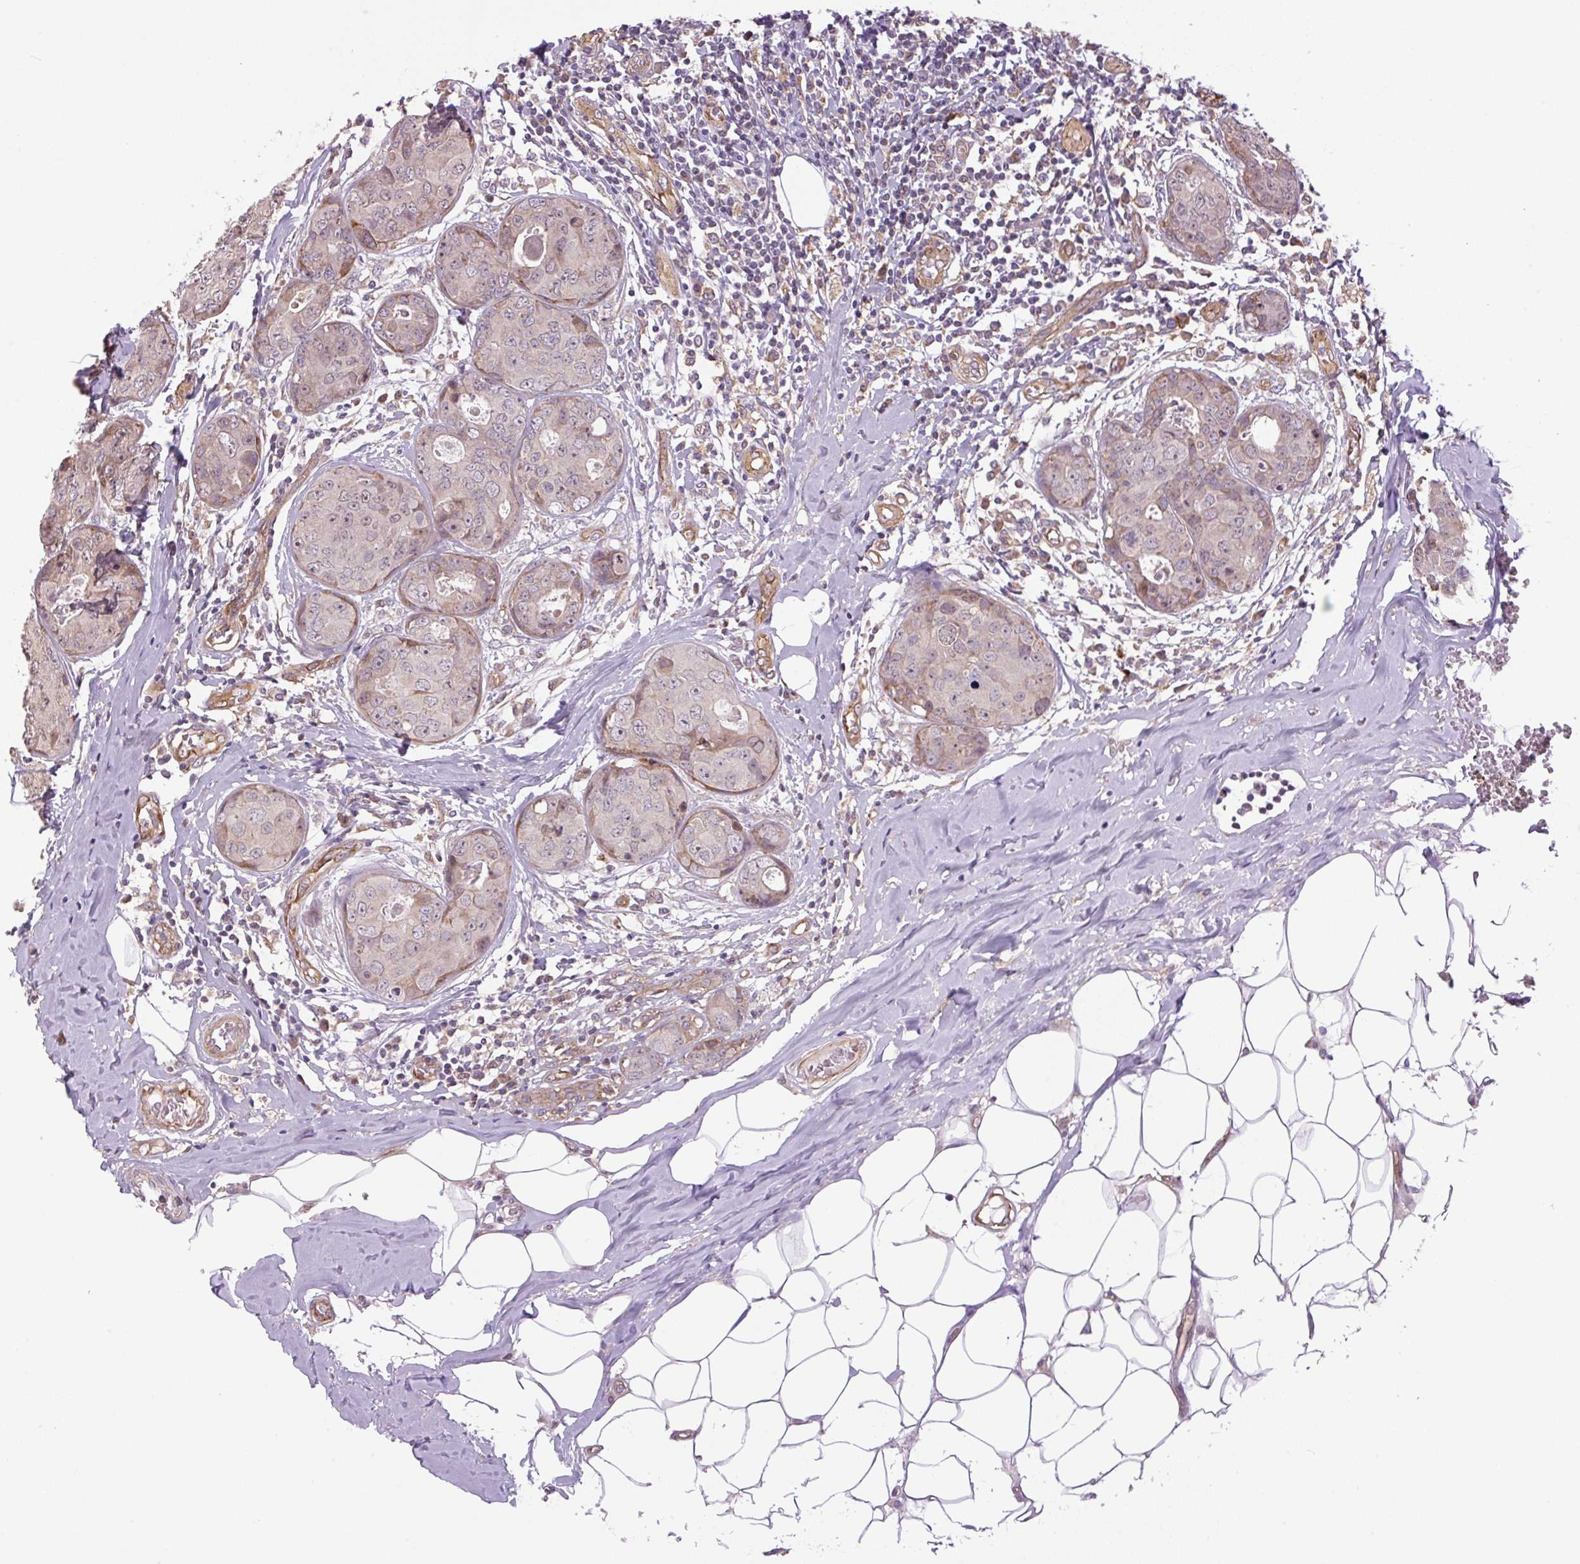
{"staining": {"intensity": "weak", "quantity": "<25%", "location": "cytoplasmic/membranous"}, "tissue": "breast cancer", "cell_type": "Tumor cells", "image_type": "cancer", "snomed": [{"axis": "morphology", "description": "Duct carcinoma"}, {"axis": "topography", "description": "Breast"}], "caption": "Immunohistochemistry of breast cancer shows no expression in tumor cells. (Stains: DAB immunohistochemistry with hematoxylin counter stain, Microscopy: brightfield microscopy at high magnification).", "gene": "SEPTIN10", "patient": {"sex": "female", "age": 43}}